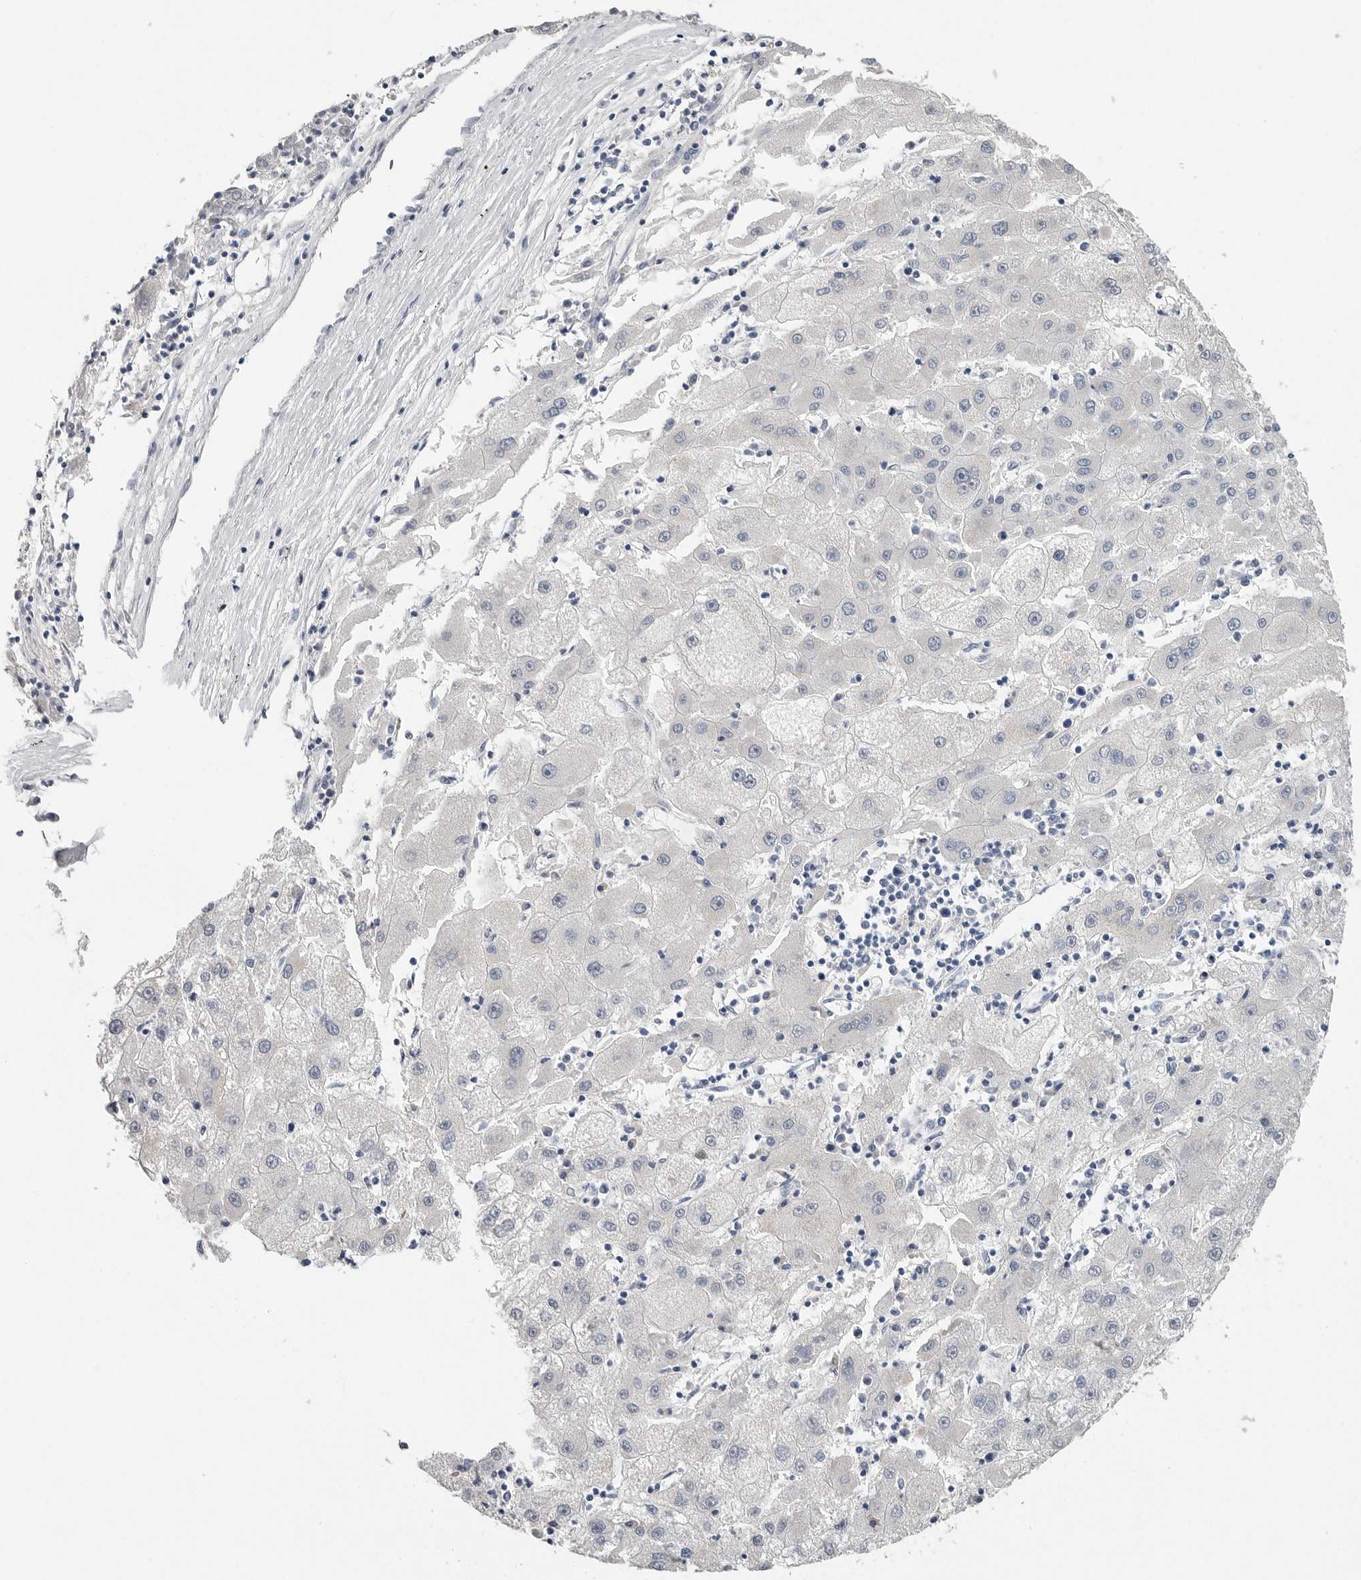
{"staining": {"intensity": "negative", "quantity": "none", "location": "none"}, "tissue": "liver cancer", "cell_type": "Tumor cells", "image_type": "cancer", "snomed": [{"axis": "morphology", "description": "Carcinoma, Hepatocellular, NOS"}, {"axis": "topography", "description": "Liver"}], "caption": "This micrograph is of liver hepatocellular carcinoma stained with IHC to label a protein in brown with the nuclei are counter-stained blue. There is no positivity in tumor cells.", "gene": "FABP6", "patient": {"sex": "male", "age": 72}}